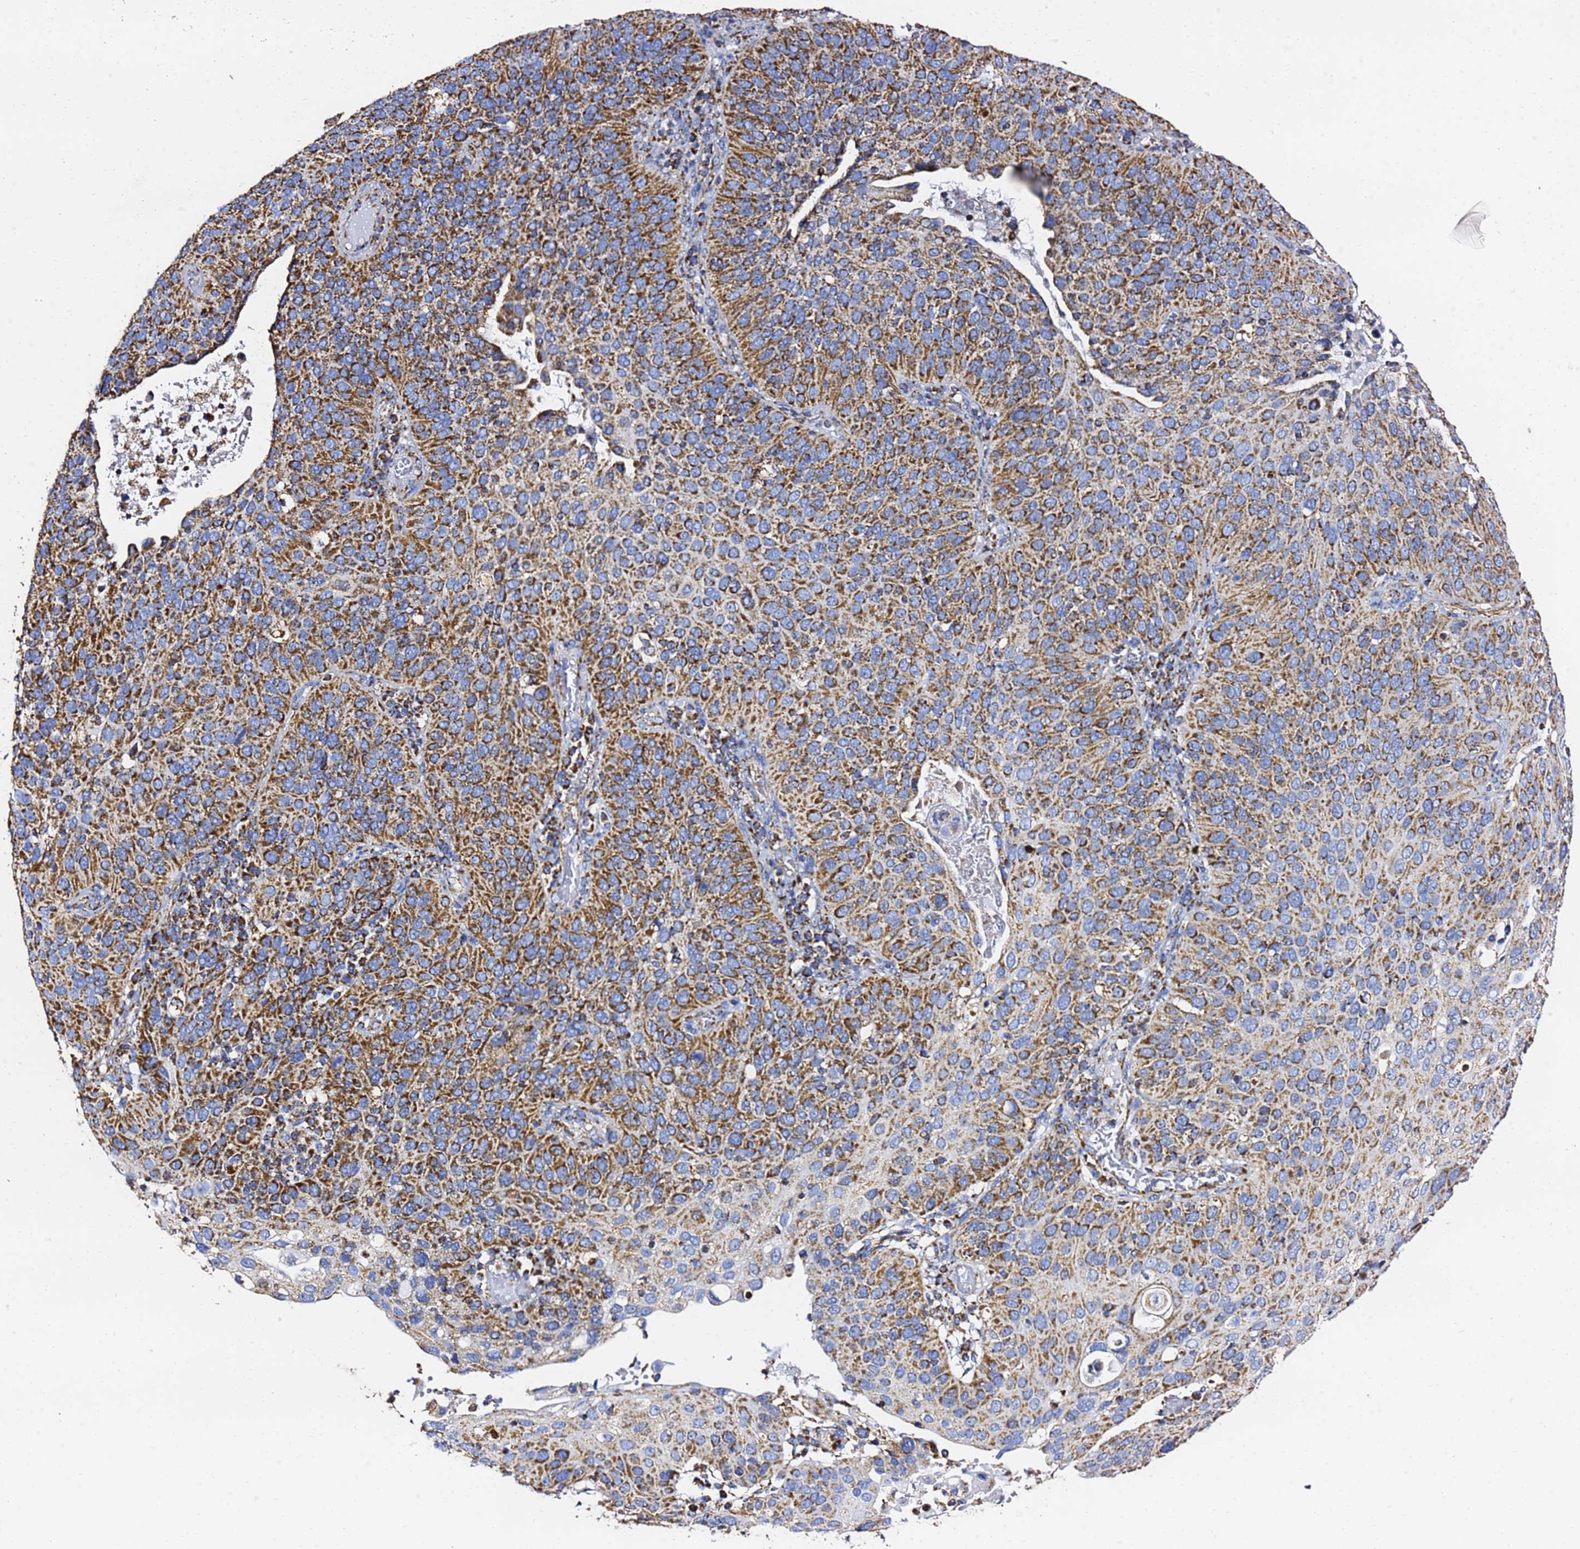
{"staining": {"intensity": "strong", "quantity": ">75%", "location": "cytoplasmic/membranous"}, "tissue": "cervical cancer", "cell_type": "Tumor cells", "image_type": "cancer", "snomed": [{"axis": "morphology", "description": "Squamous cell carcinoma, NOS"}, {"axis": "topography", "description": "Cervix"}], "caption": "Cervical cancer (squamous cell carcinoma) tissue displays strong cytoplasmic/membranous positivity in about >75% of tumor cells, visualized by immunohistochemistry. The staining was performed using DAB, with brown indicating positive protein expression. Nuclei are stained blue with hematoxylin.", "gene": "PHB2", "patient": {"sex": "female", "age": 36}}